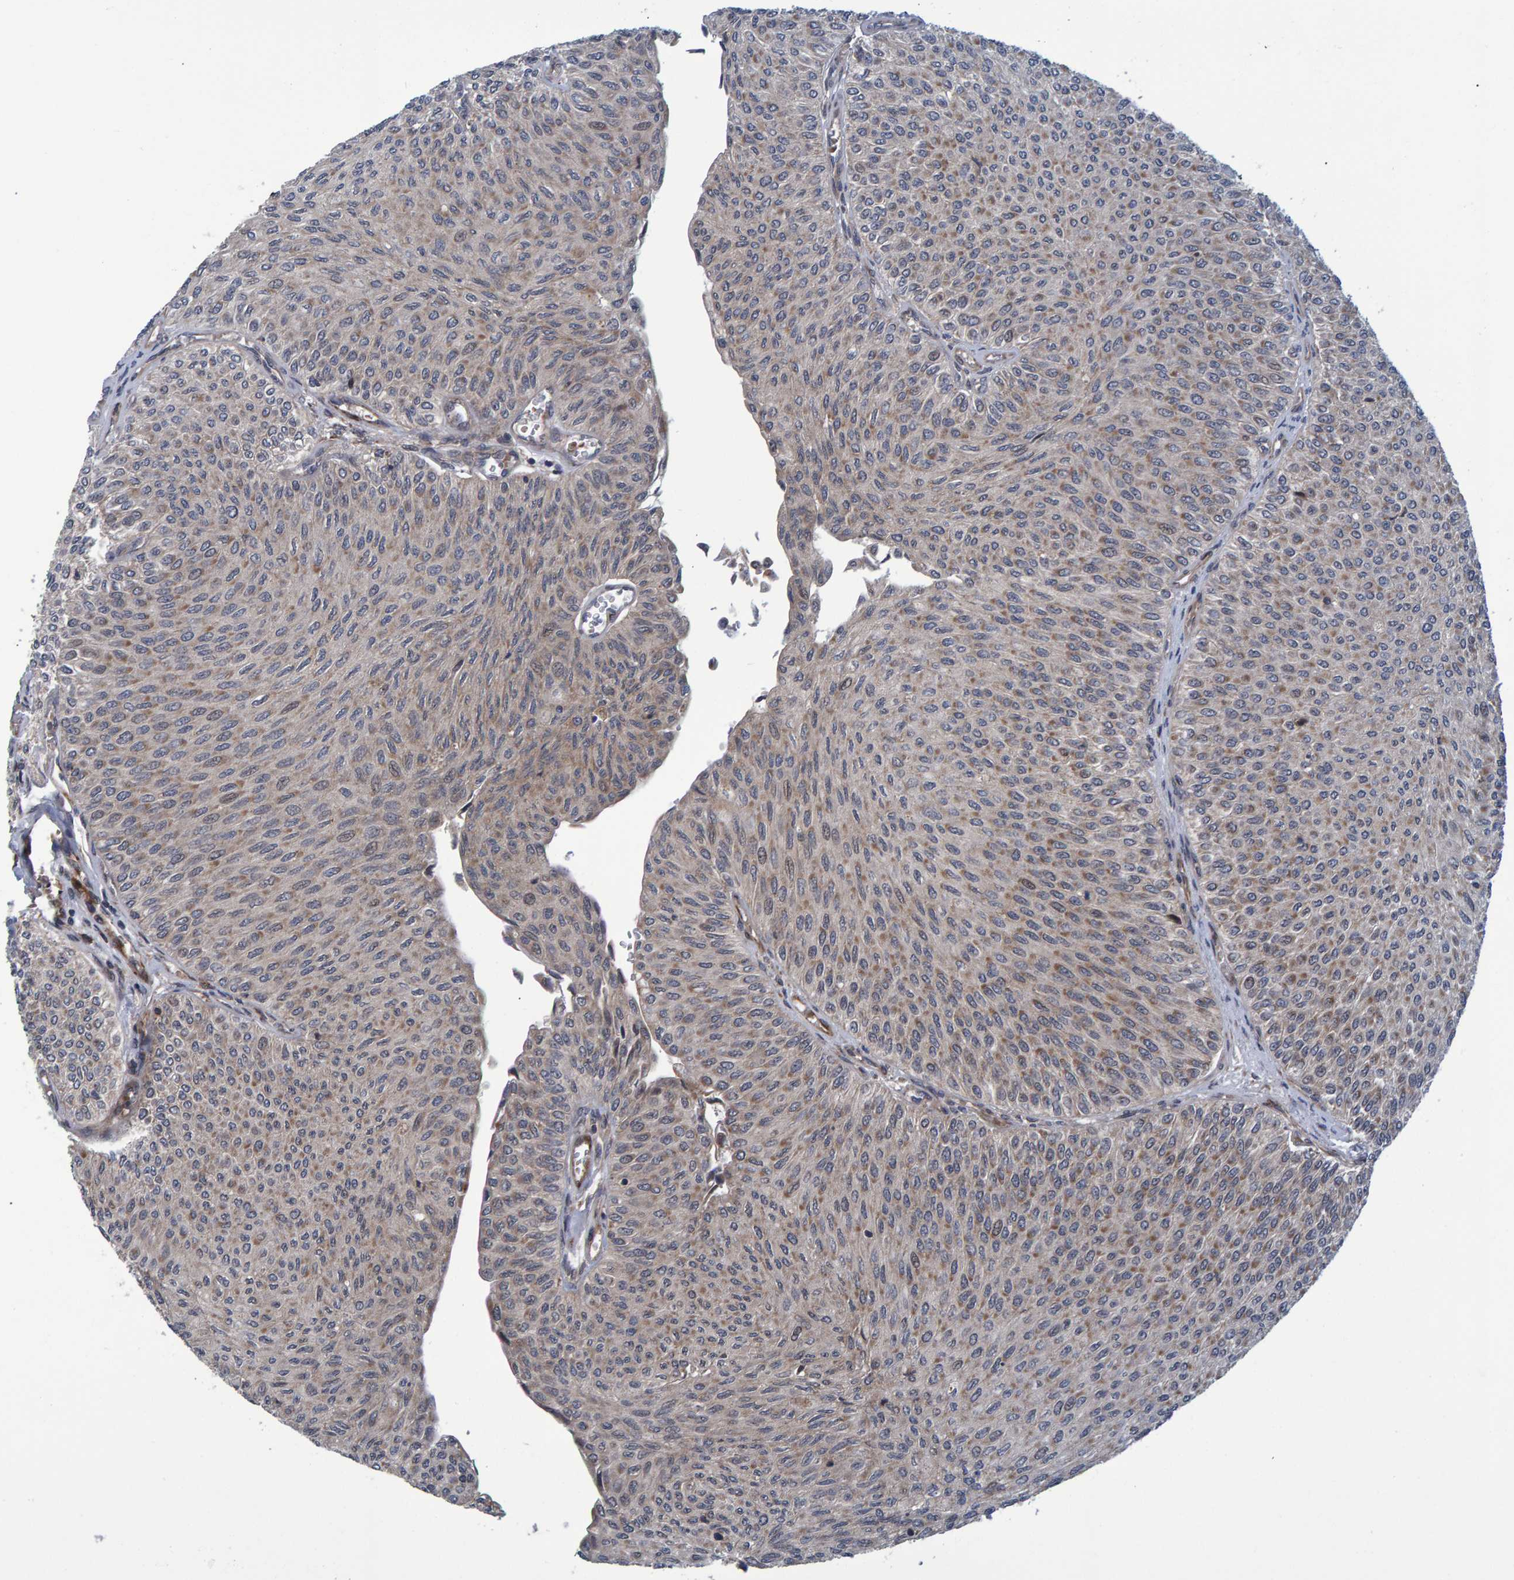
{"staining": {"intensity": "weak", "quantity": ">75%", "location": "cytoplasmic/membranous"}, "tissue": "urothelial cancer", "cell_type": "Tumor cells", "image_type": "cancer", "snomed": [{"axis": "morphology", "description": "Urothelial carcinoma, Low grade"}, {"axis": "topography", "description": "Urinary bladder"}], "caption": "Brown immunohistochemical staining in human low-grade urothelial carcinoma reveals weak cytoplasmic/membranous positivity in approximately >75% of tumor cells.", "gene": "ATP6V1H", "patient": {"sex": "male", "age": 78}}